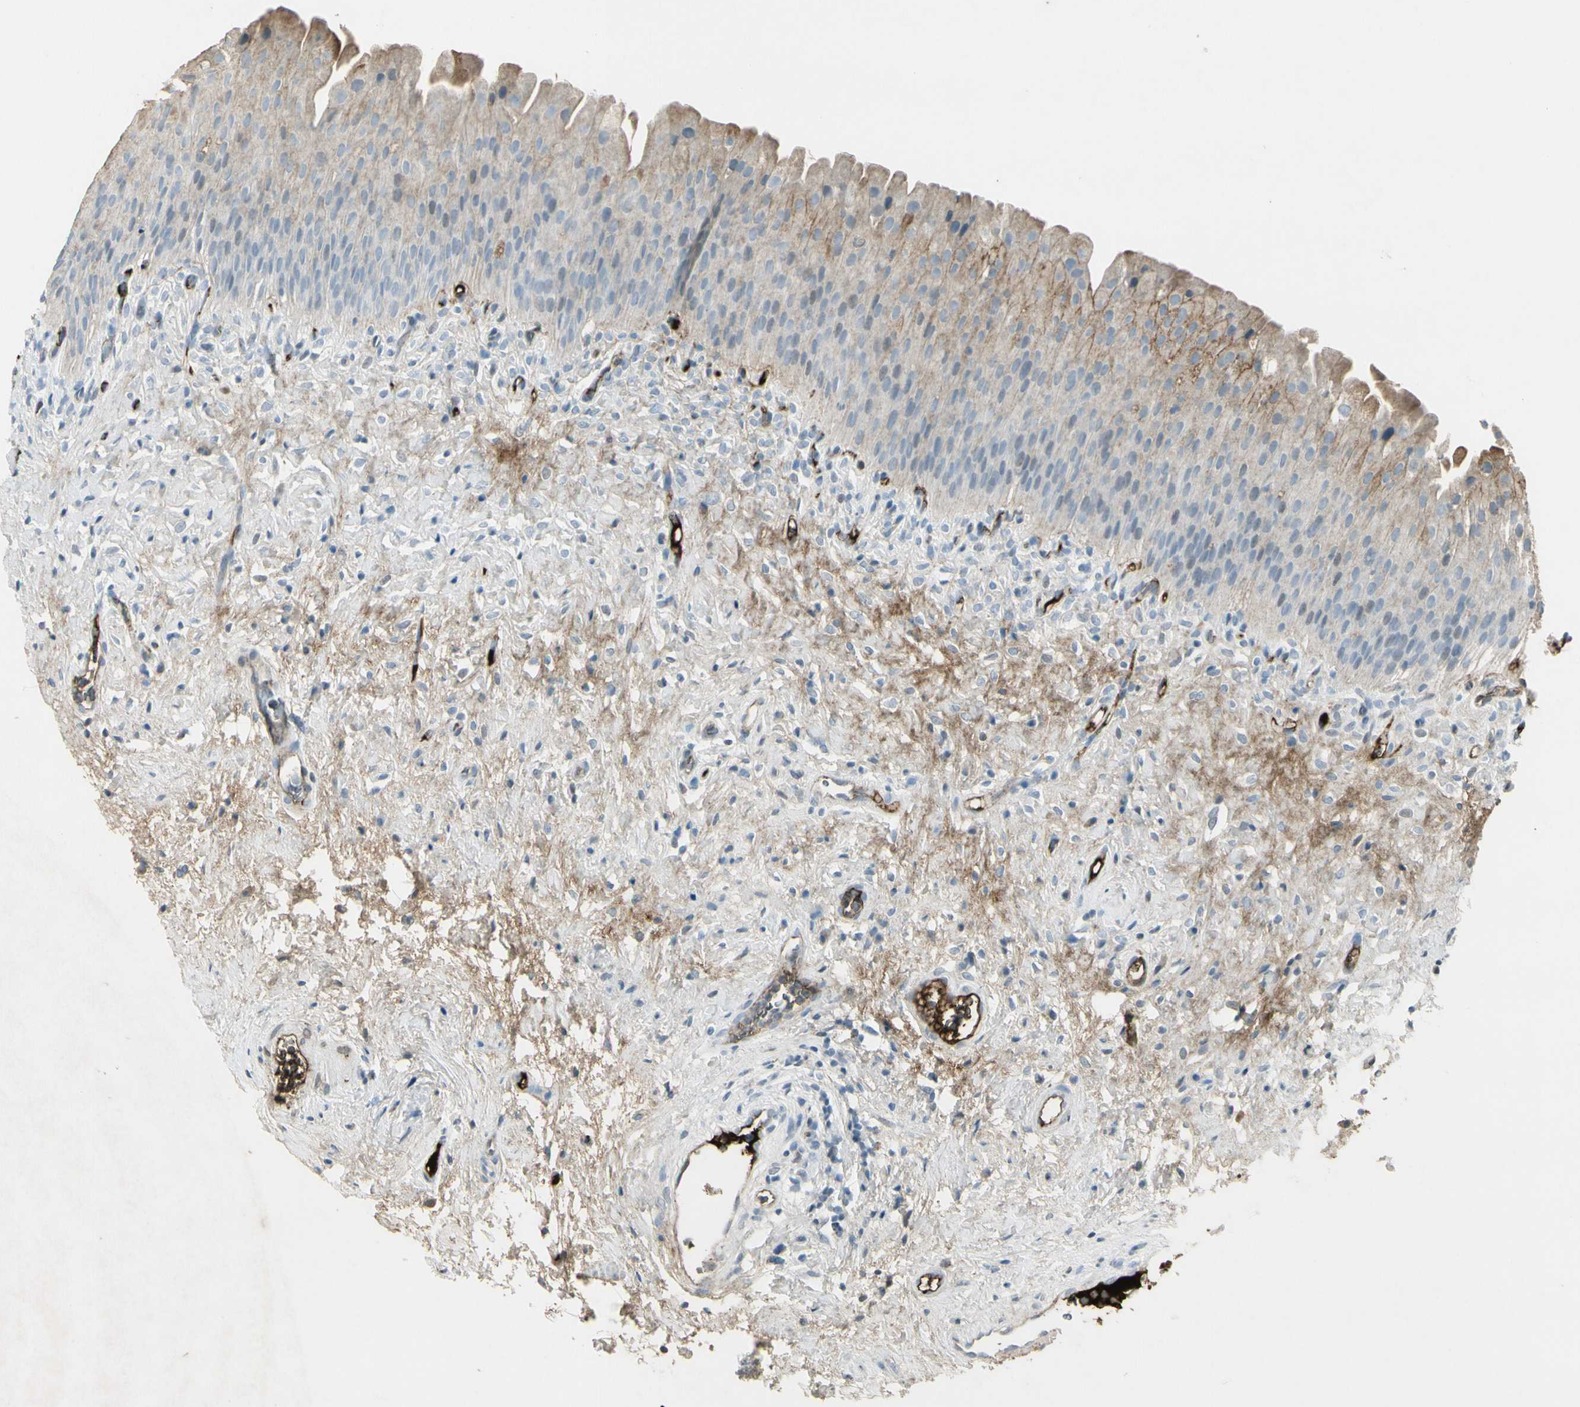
{"staining": {"intensity": "weak", "quantity": "<25%", "location": "cytoplasmic/membranous"}, "tissue": "urinary bladder", "cell_type": "Urothelial cells", "image_type": "normal", "snomed": [{"axis": "morphology", "description": "Normal tissue, NOS"}, {"axis": "morphology", "description": "Urothelial carcinoma, High grade"}, {"axis": "topography", "description": "Urinary bladder"}], "caption": "Immunohistochemical staining of unremarkable human urinary bladder exhibits no significant staining in urothelial cells.", "gene": "IGHM", "patient": {"sex": "male", "age": 46}}